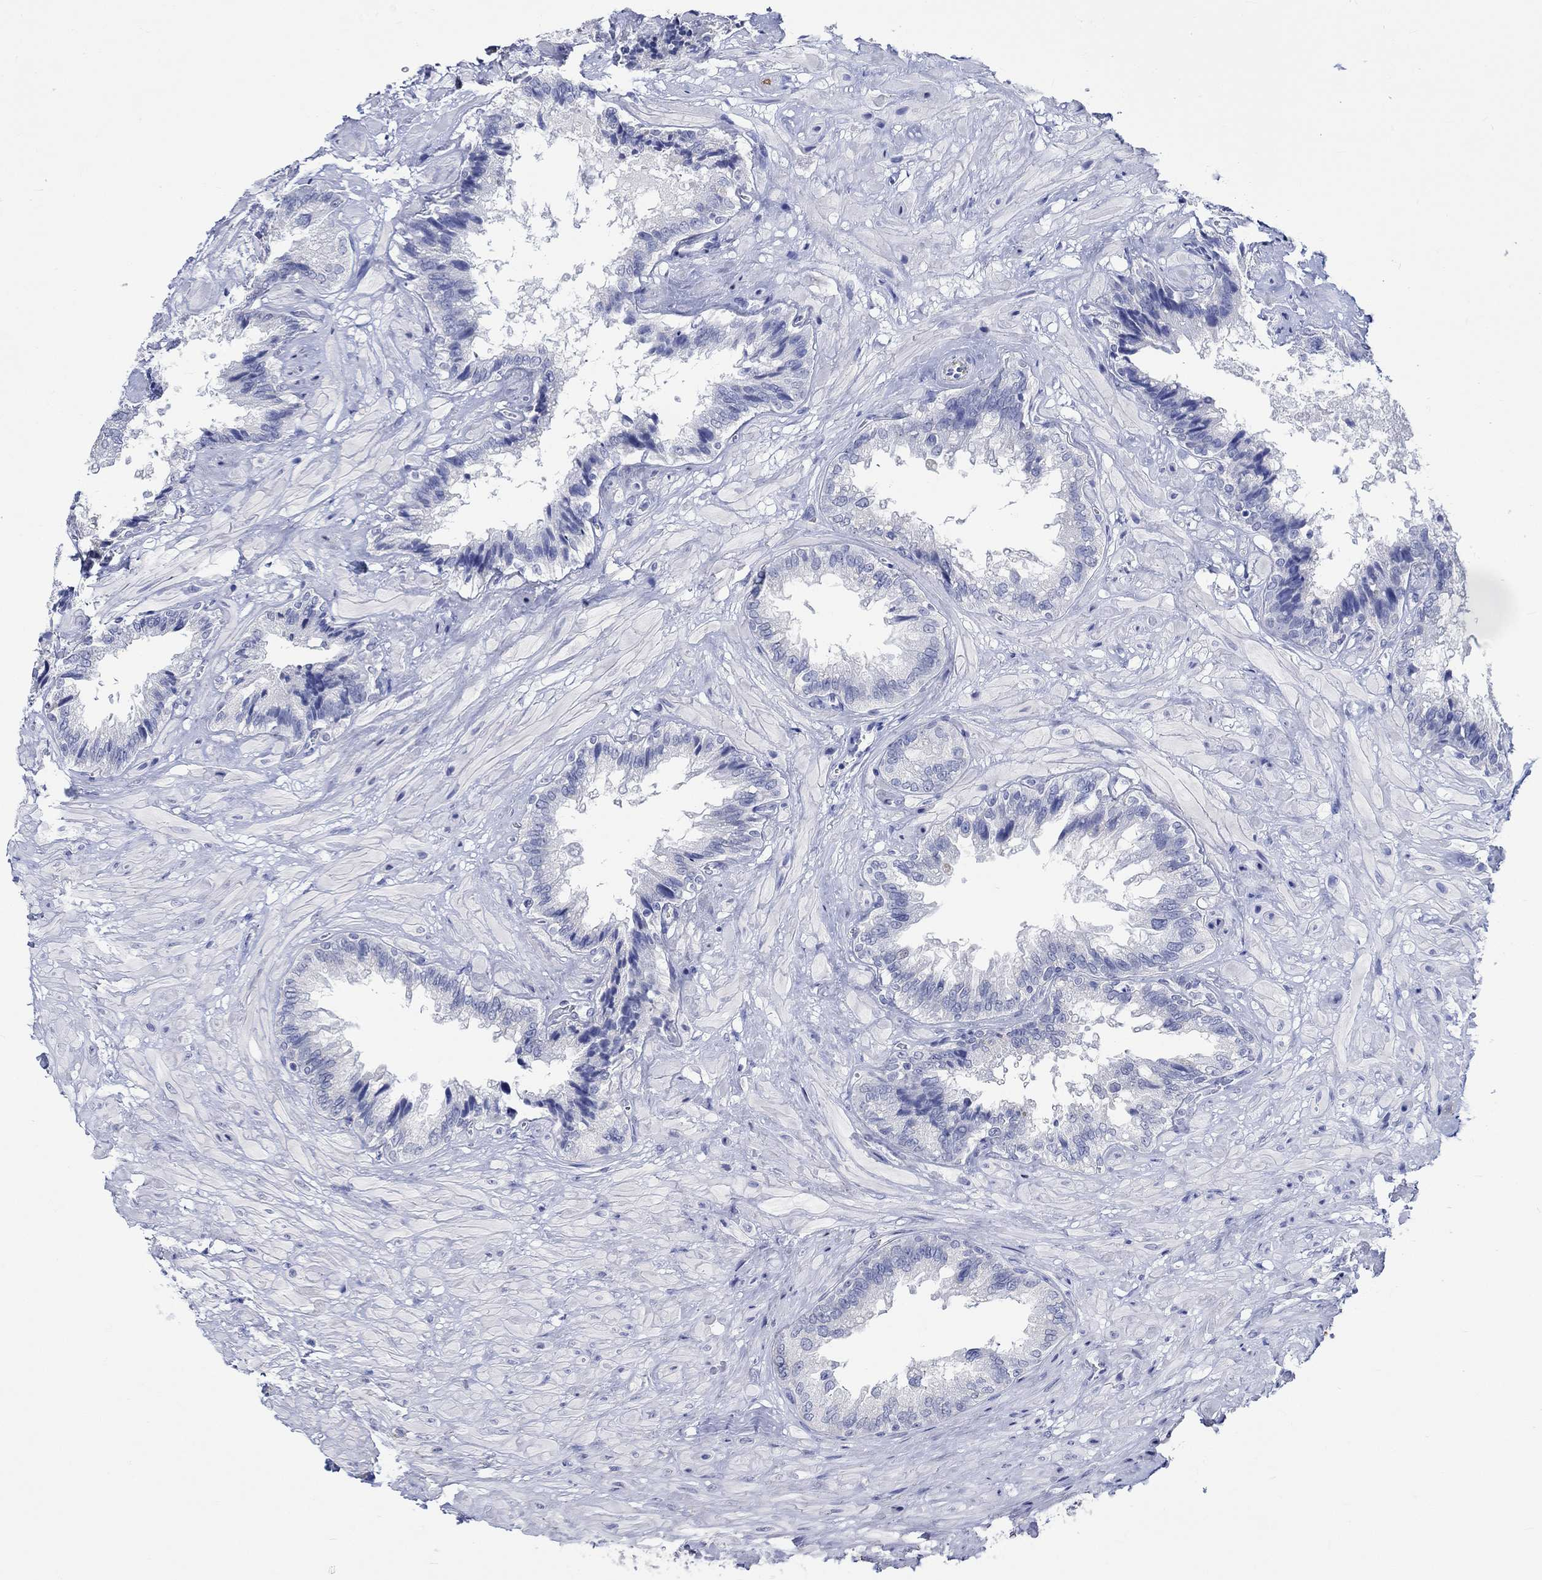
{"staining": {"intensity": "negative", "quantity": "none", "location": "none"}, "tissue": "seminal vesicle", "cell_type": "Glandular cells", "image_type": "normal", "snomed": [{"axis": "morphology", "description": "Normal tissue, NOS"}, {"axis": "topography", "description": "Seminal veicle"}], "caption": "Glandular cells show no significant protein expression in normal seminal vesicle. Nuclei are stained in blue.", "gene": "KLHL35", "patient": {"sex": "male", "age": 67}}